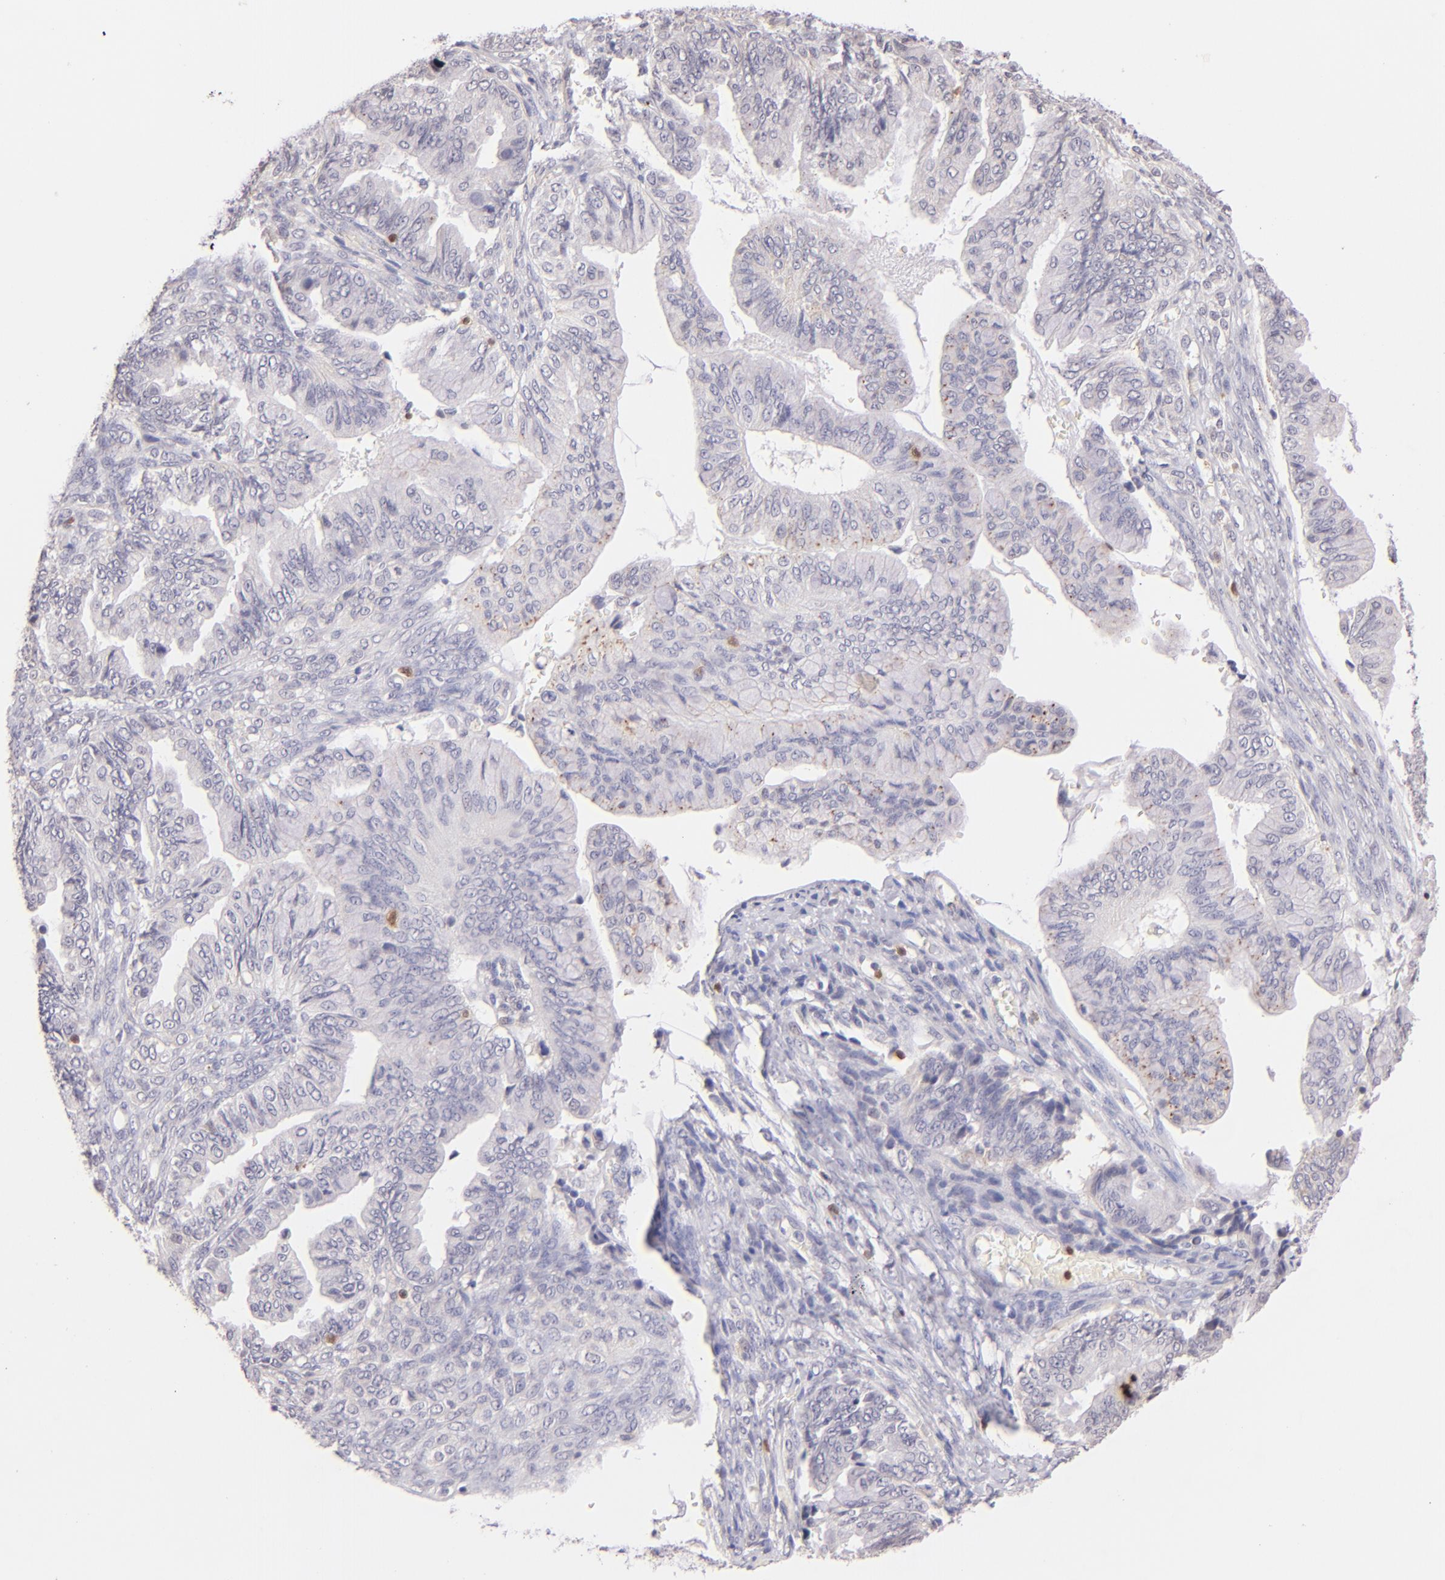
{"staining": {"intensity": "negative", "quantity": "none", "location": "none"}, "tissue": "ovarian cancer", "cell_type": "Tumor cells", "image_type": "cancer", "snomed": [{"axis": "morphology", "description": "Cystadenocarcinoma, mucinous, NOS"}, {"axis": "topography", "description": "Ovary"}], "caption": "Immunohistochemistry image of human ovarian cancer stained for a protein (brown), which shows no expression in tumor cells.", "gene": "ZAP70", "patient": {"sex": "female", "age": 36}}